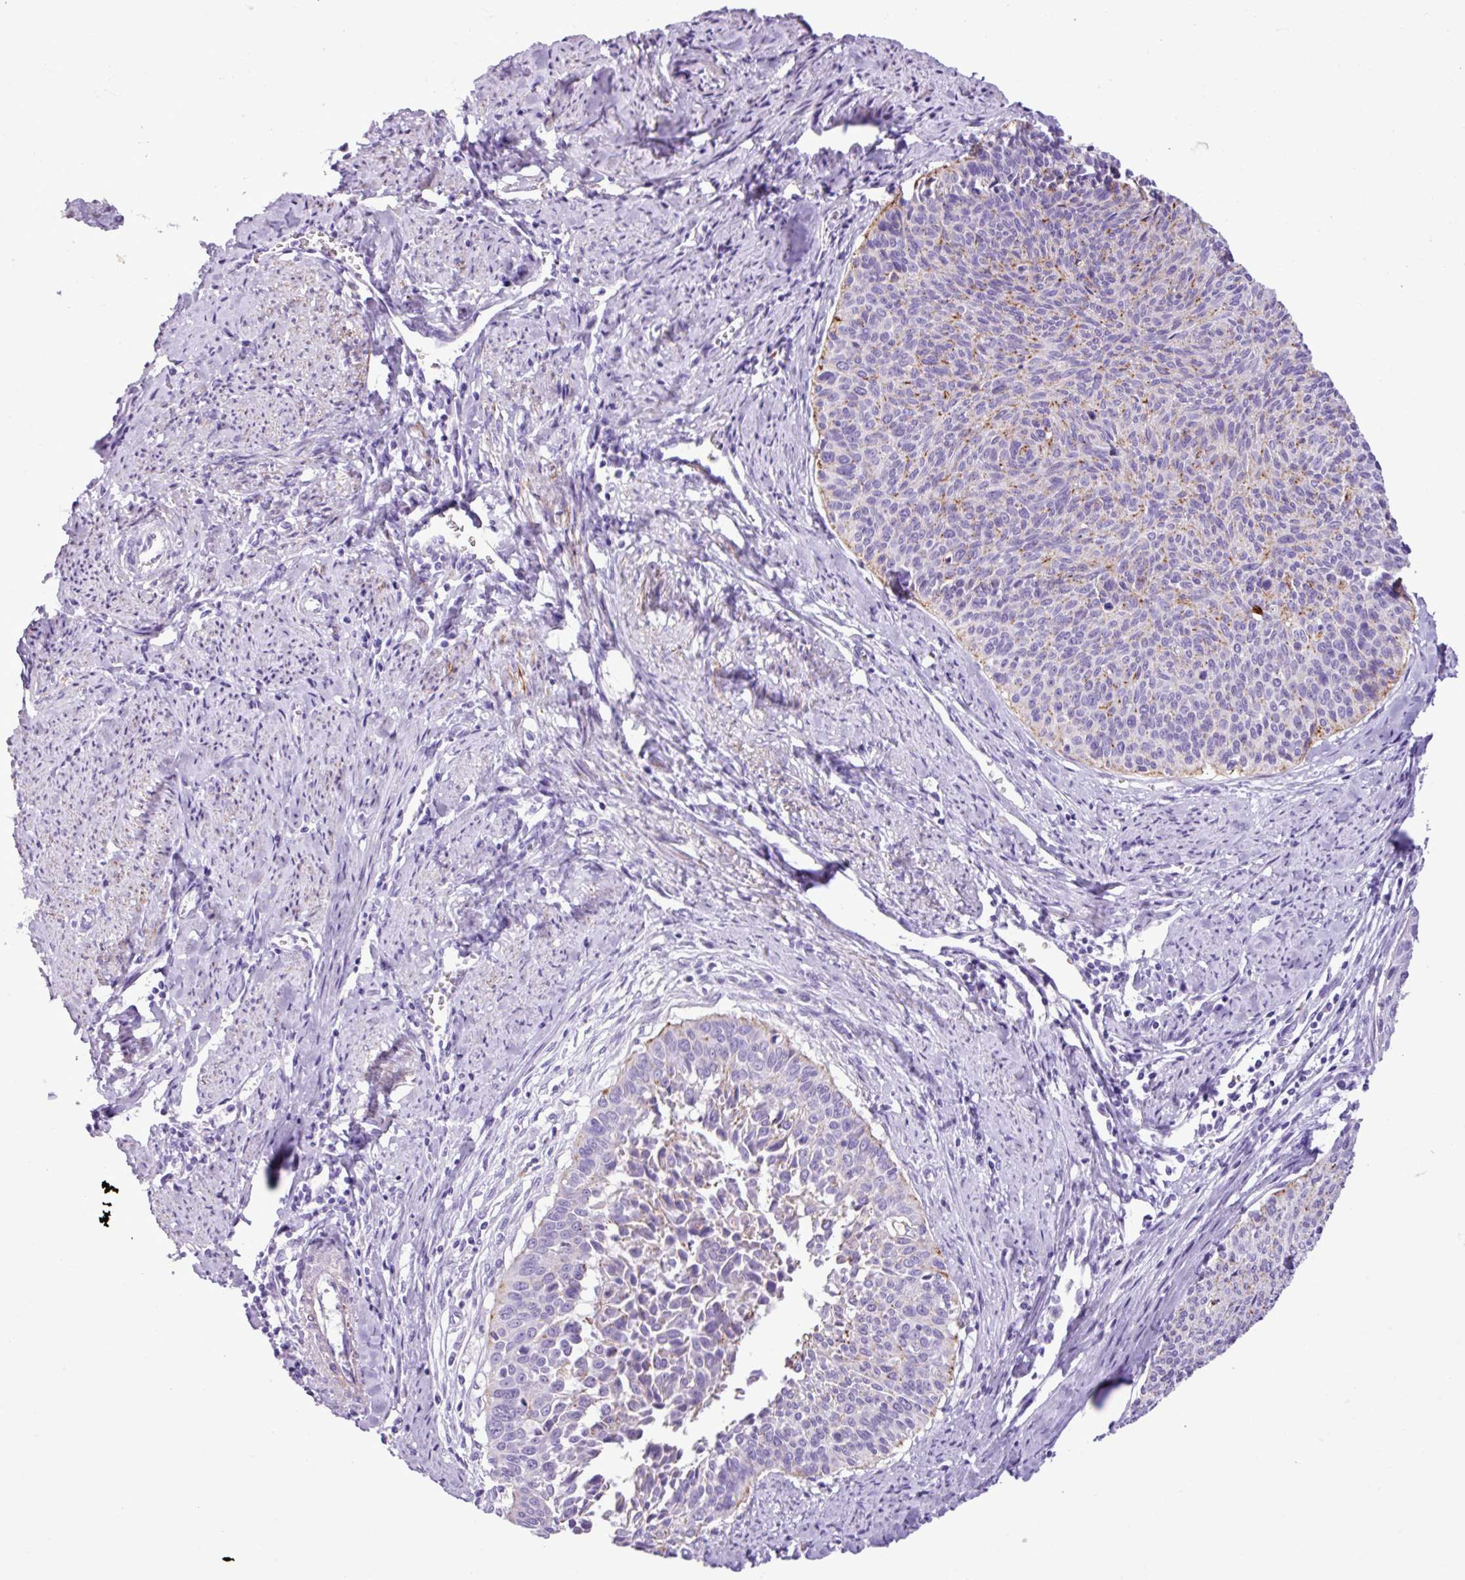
{"staining": {"intensity": "weak", "quantity": "25%-75%", "location": "cytoplasmic/membranous"}, "tissue": "cervical cancer", "cell_type": "Tumor cells", "image_type": "cancer", "snomed": [{"axis": "morphology", "description": "Squamous cell carcinoma, NOS"}, {"axis": "topography", "description": "Cervix"}], "caption": "Tumor cells demonstrate low levels of weak cytoplasmic/membranous staining in approximately 25%-75% of cells in human cervical cancer (squamous cell carcinoma).", "gene": "ZSCAN5A", "patient": {"sex": "female", "age": 55}}